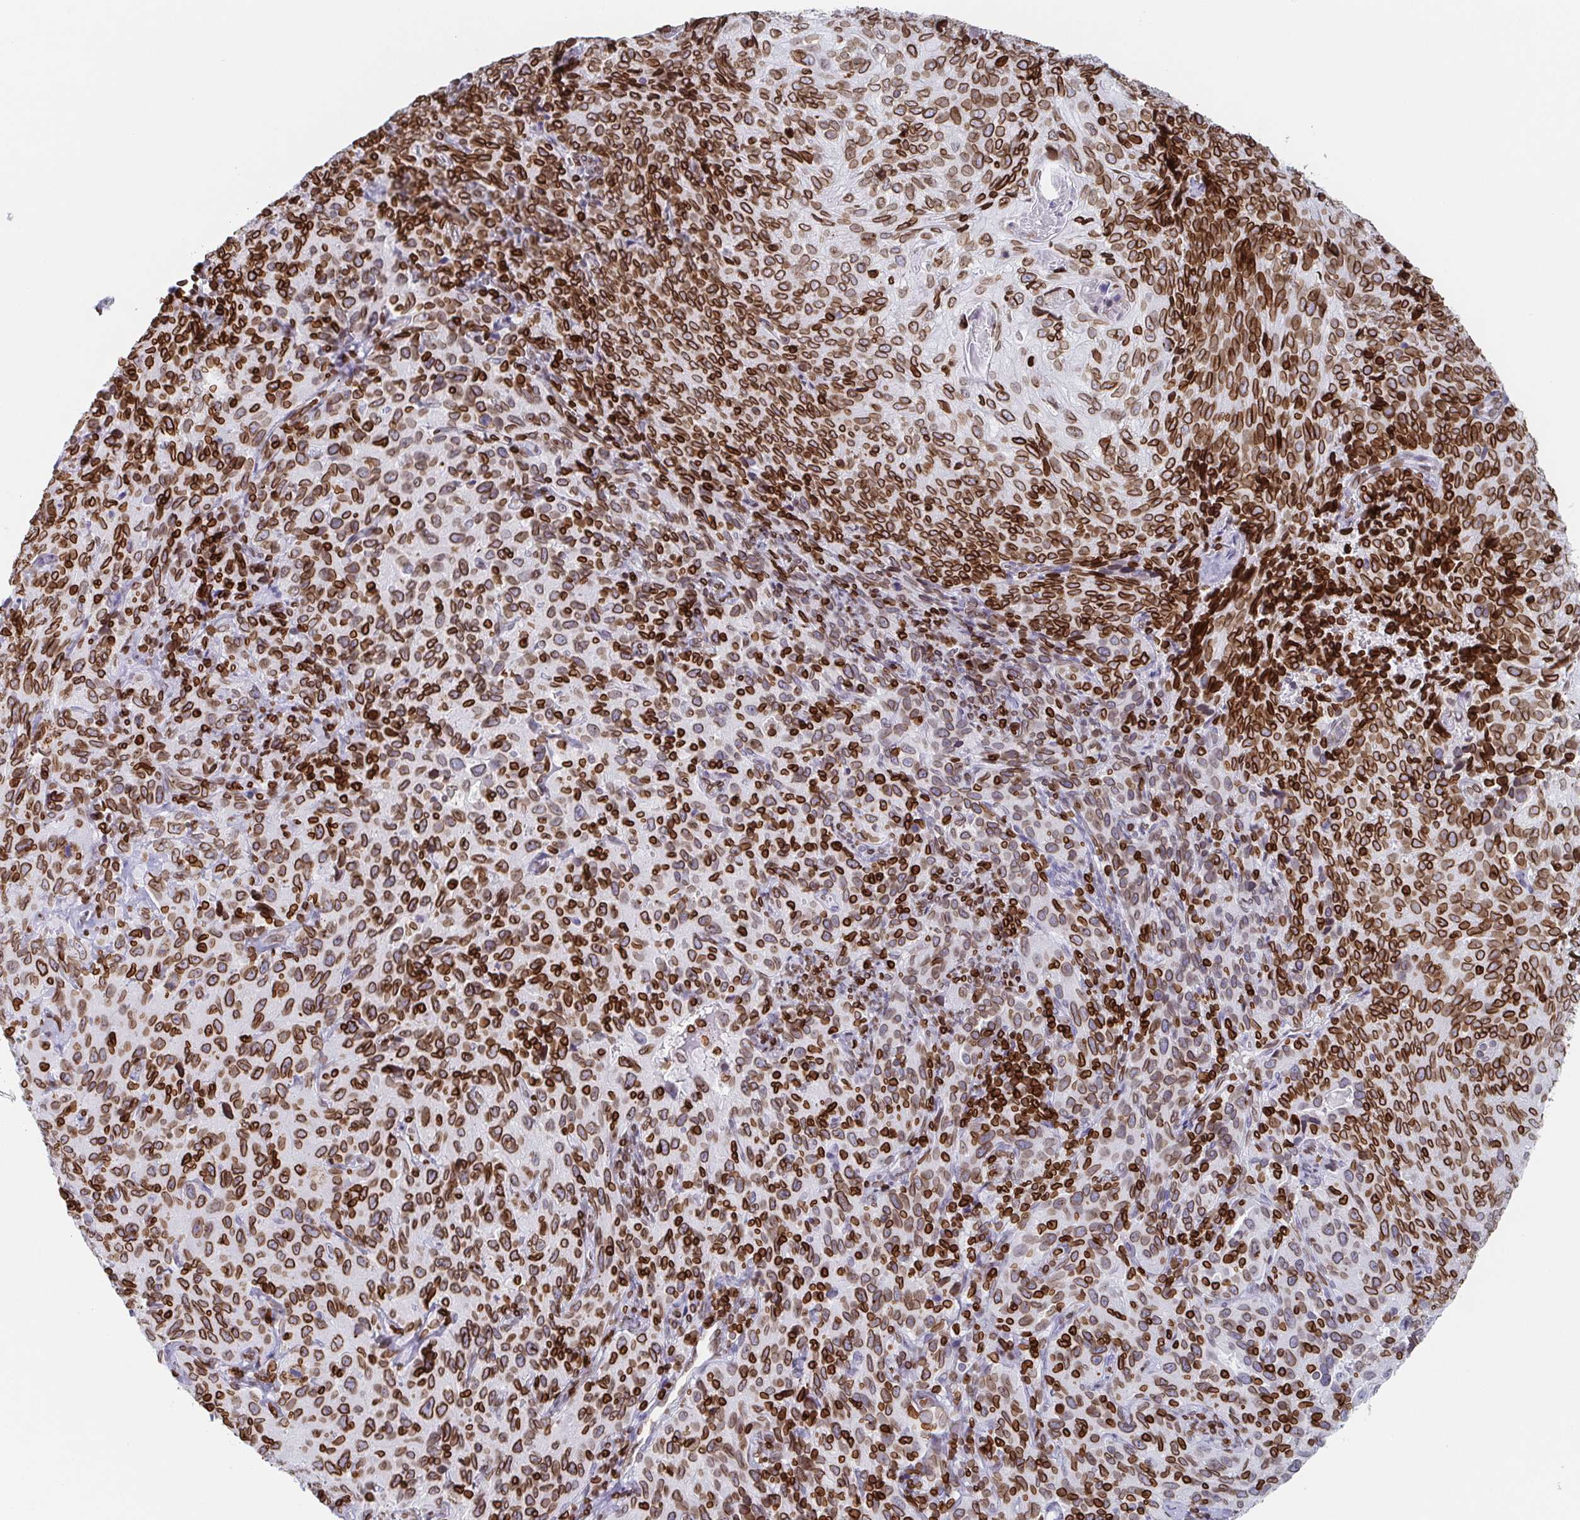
{"staining": {"intensity": "strong", "quantity": ">75%", "location": "cytoplasmic/membranous,nuclear"}, "tissue": "cervical cancer", "cell_type": "Tumor cells", "image_type": "cancer", "snomed": [{"axis": "morphology", "description": "Squamous cell carcinoma, NOS"}, {"axis": "topography", "description": "Cervix"}], "caption": "An immunohistochemistry (IHC) photomicrograph of neoplastic tissue is shown. Protein staining in brown highlights strong cytoplasmic/membranous and nuclear positivity in cervical cancer within tumor cells.", "gene": "BTBD7", "patient": {"sex": "female", "age": 51}}